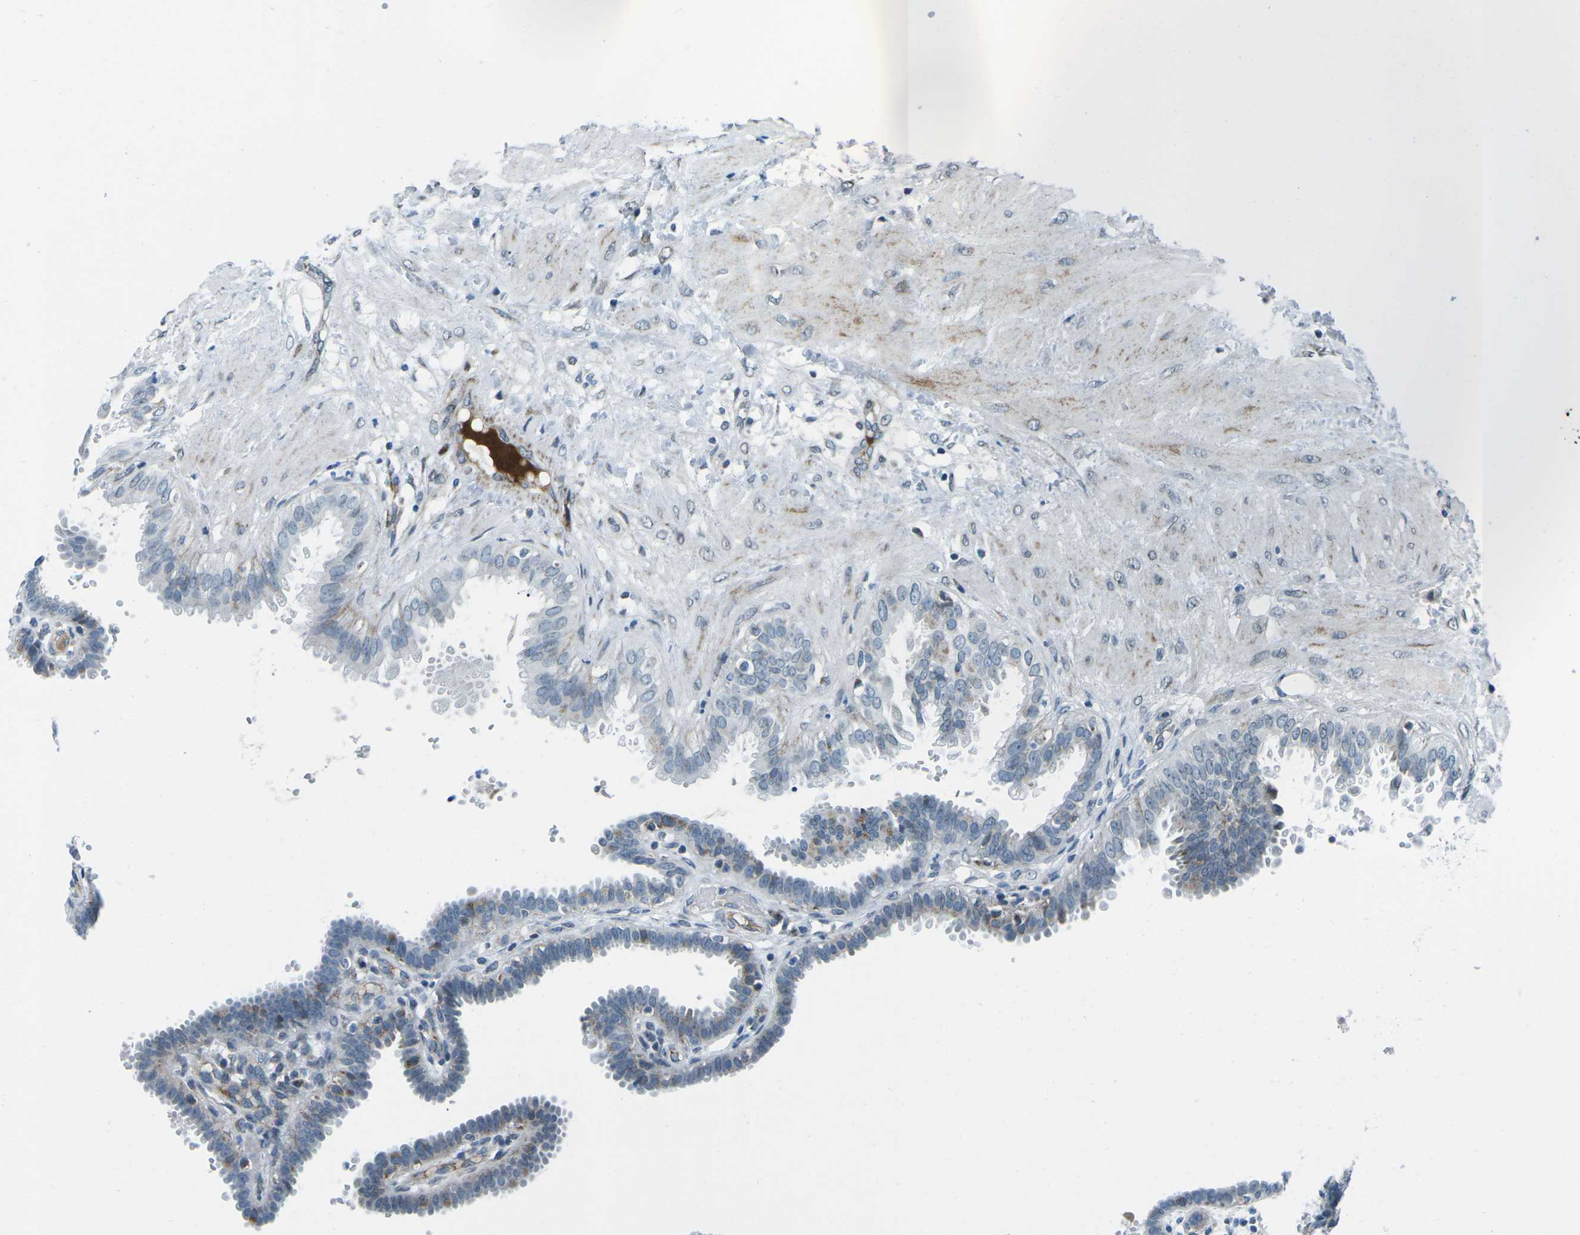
{"staining": {"intensity": "weak", "quantity": "25%-75%", "location": "cytoplasmic/membranous"}, "tissue": "fallopian tube", "cell_type": "Glandular cells", "image_type": "normal", "snomed": [{"axis": "morphology", "description": "Normal tissue, NOS"}, {"axis": "topography", "description": "Fallopian tube"}, {"axis": "topography", "description": "Placenta"}], "caption": "Immunohistochemistry (IHC) image of benign human fallopian tube stained for a protein (brown), which demonstrates low levels of weak cytoplasmic/membranous positivity in approximately 25%-75% of glandular cells.", "gene": "RFESD", "patient": {"sex": "female", "age": 34}}